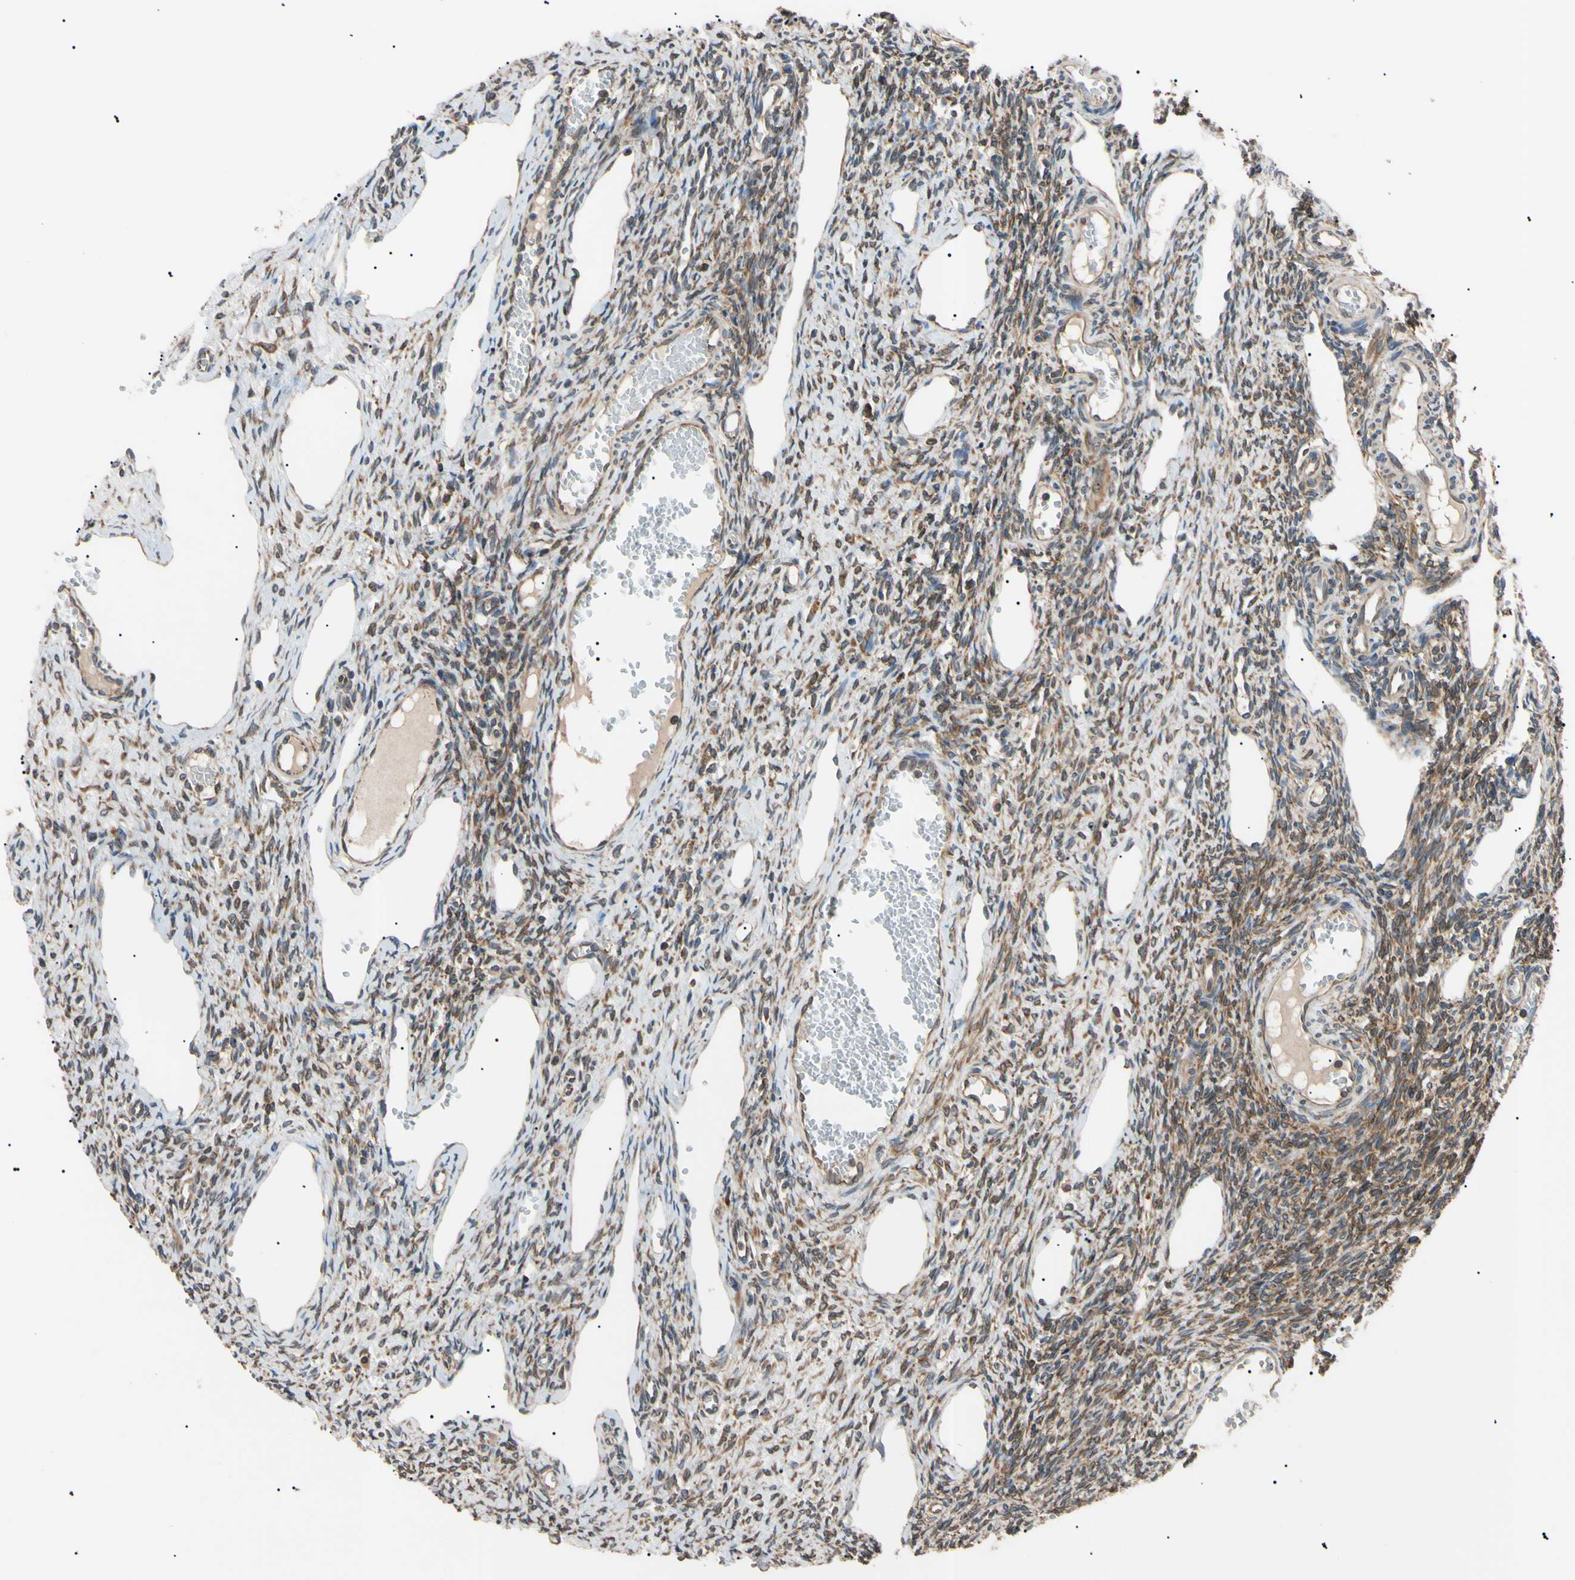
{"staining": {"intensity": "weak", "quantity": ">75%", "location": "cytoplasmic/membranous"}, "tissue": "ovary", "cell_type": "Follicle cells", "image_type": "normal", "snomed": [{"axis": "morphology", "description": "Normal tissue, NOS"}, {"axis": "topography", "description": "Ovary"}], "caption": "Follicle cells display low levels of weak cytoplasmic/membranous positivity in approximately >75% of cells in benign ovary.", "gene": "VAPA", "patient": {"sex": "female", "age": 33}}